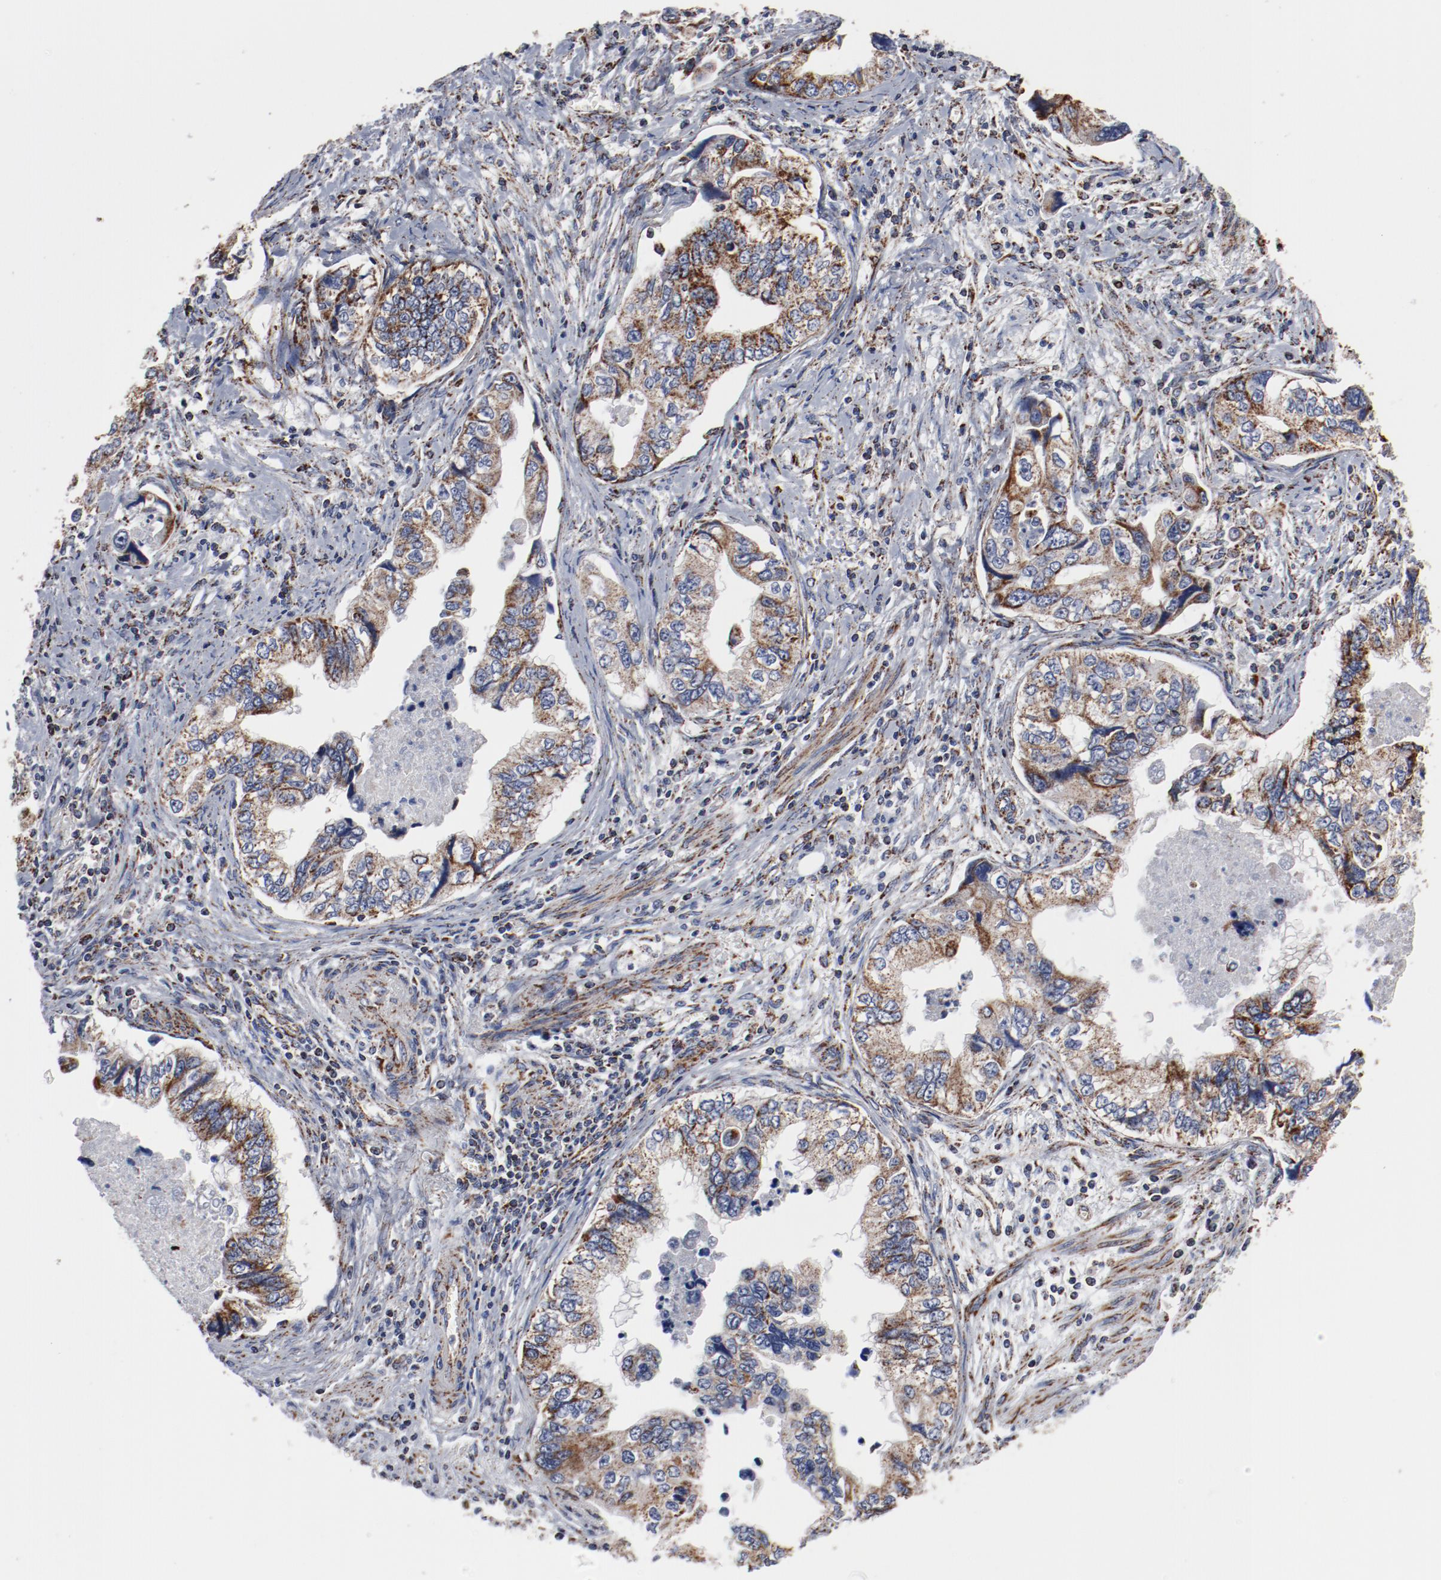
{"staining": {"intensity": "weak", "quantity": ">75%", "location": "cytoplasmic/membranous"}, "tissue": "stomach cancer", "cell_type": "Tumor cells", "image_type": "cancer", "snomed": [{"axis": "morphology", "description": "Adenocarcinoma, NOS"}, {"axis": "topography", "description": "Pancreas"}, {"axis": "topography", "description": "Stomach, upper"}], "caption": "Protein expression analysis of human stomach cancer reveals weak cytoplasmic/membranous staining in approximately >75% of tumor cells.", "gene": "NDUFV2", "patient": {"sex": "male", "age": 77}}